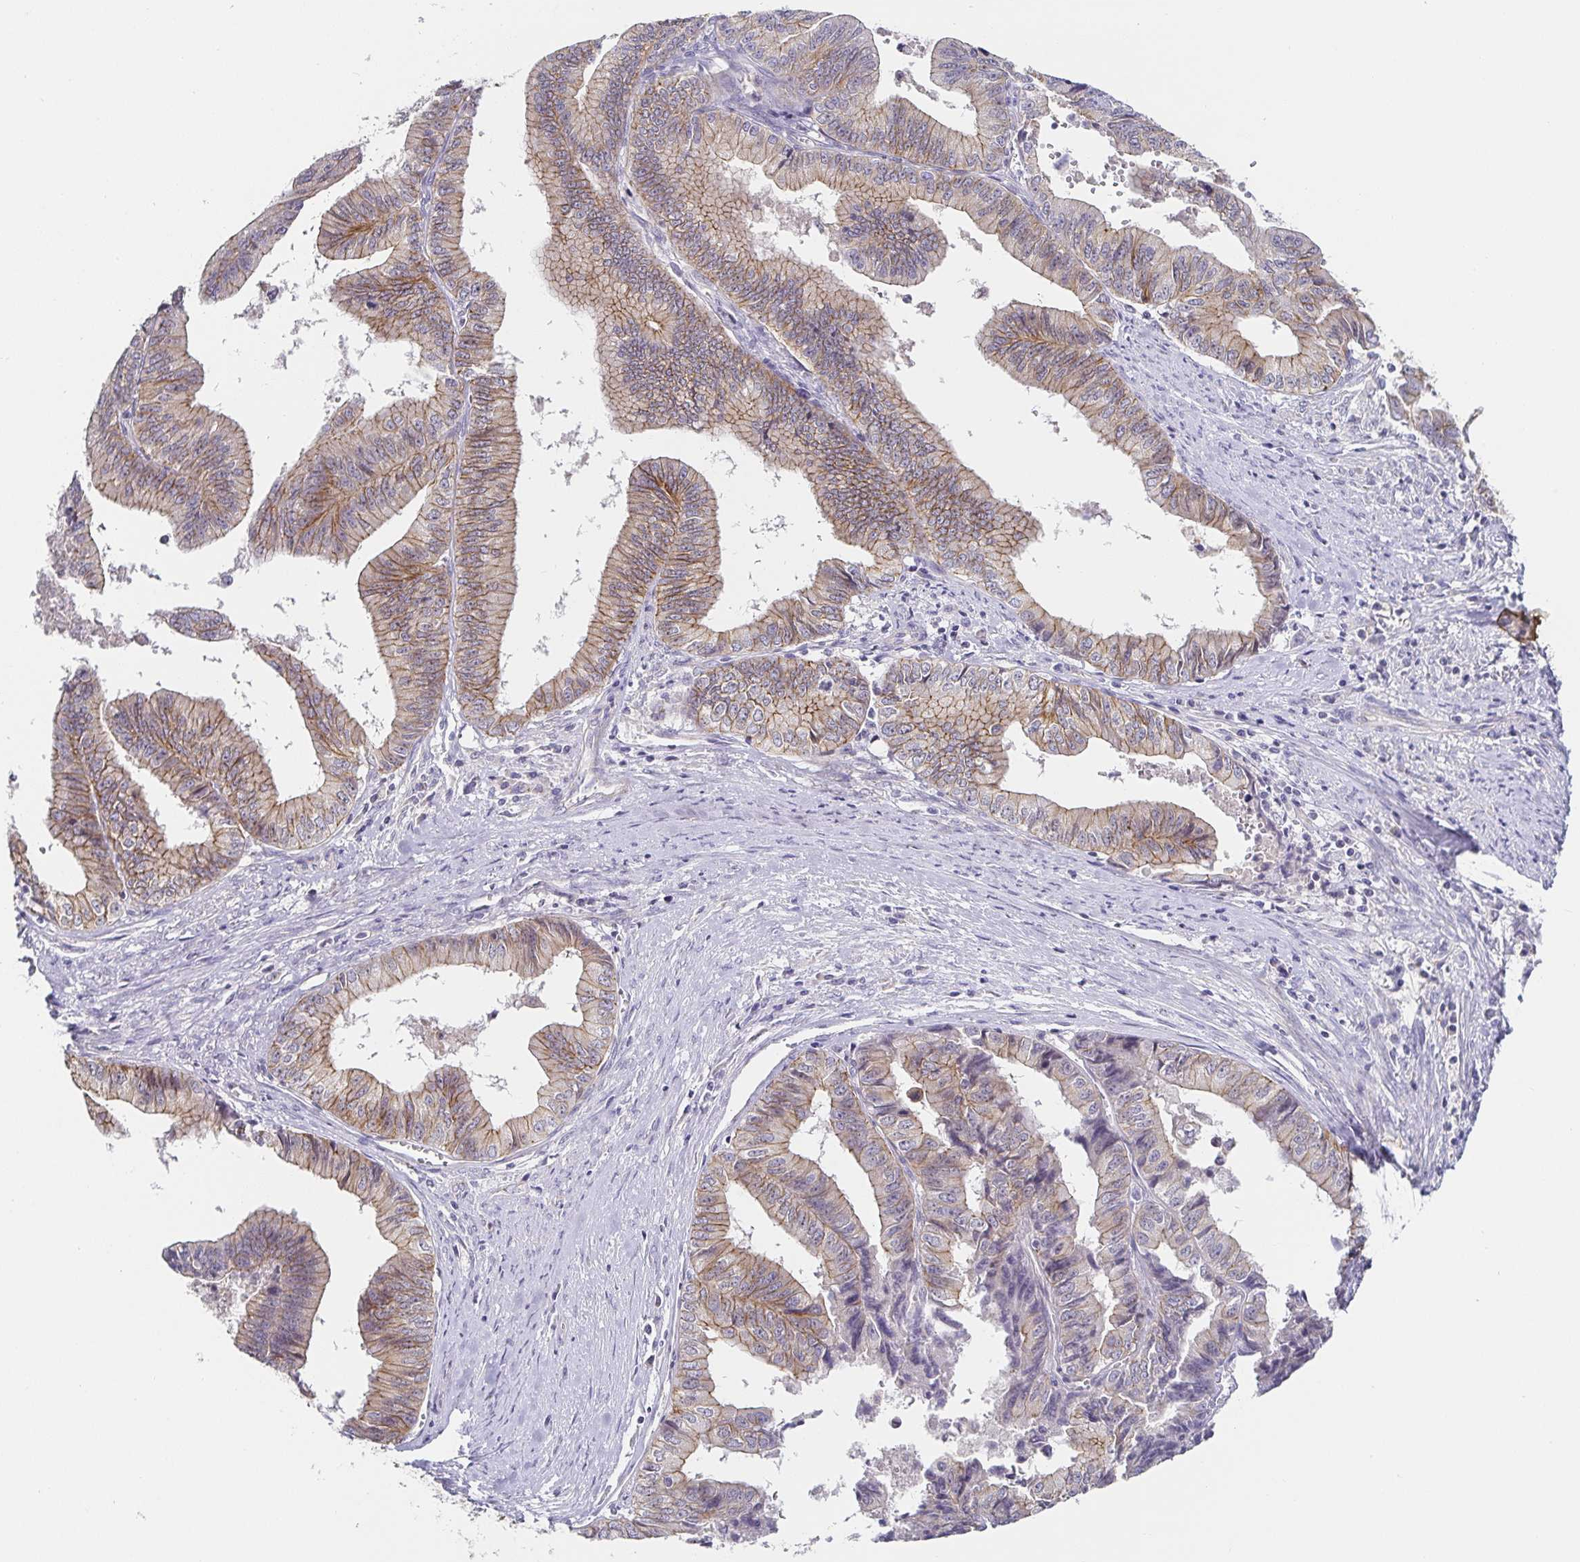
{"staining": {"intensity": "weak", "quantity": "25%-75%", "location": "cytoplasmic/membranous"}, "tissue": "endometrial cancer", "cell_type": "Tumor cells", "image_type": "cancer", "snomed": [{"axis": "morphology", "description": "Adenocarcinoma, NOS"}, {"axis": "topography", "description": "Endometrium"}], "caption": "A micrograph of adenocarcinoma (endometrial) stained for a protein reveals weak cytoplasmic/membranous brown staining in tumor cells. Nuclei are stained in blue.", "gene": "PIWIL3", "patient": {"sex": "female", "age": 65}}